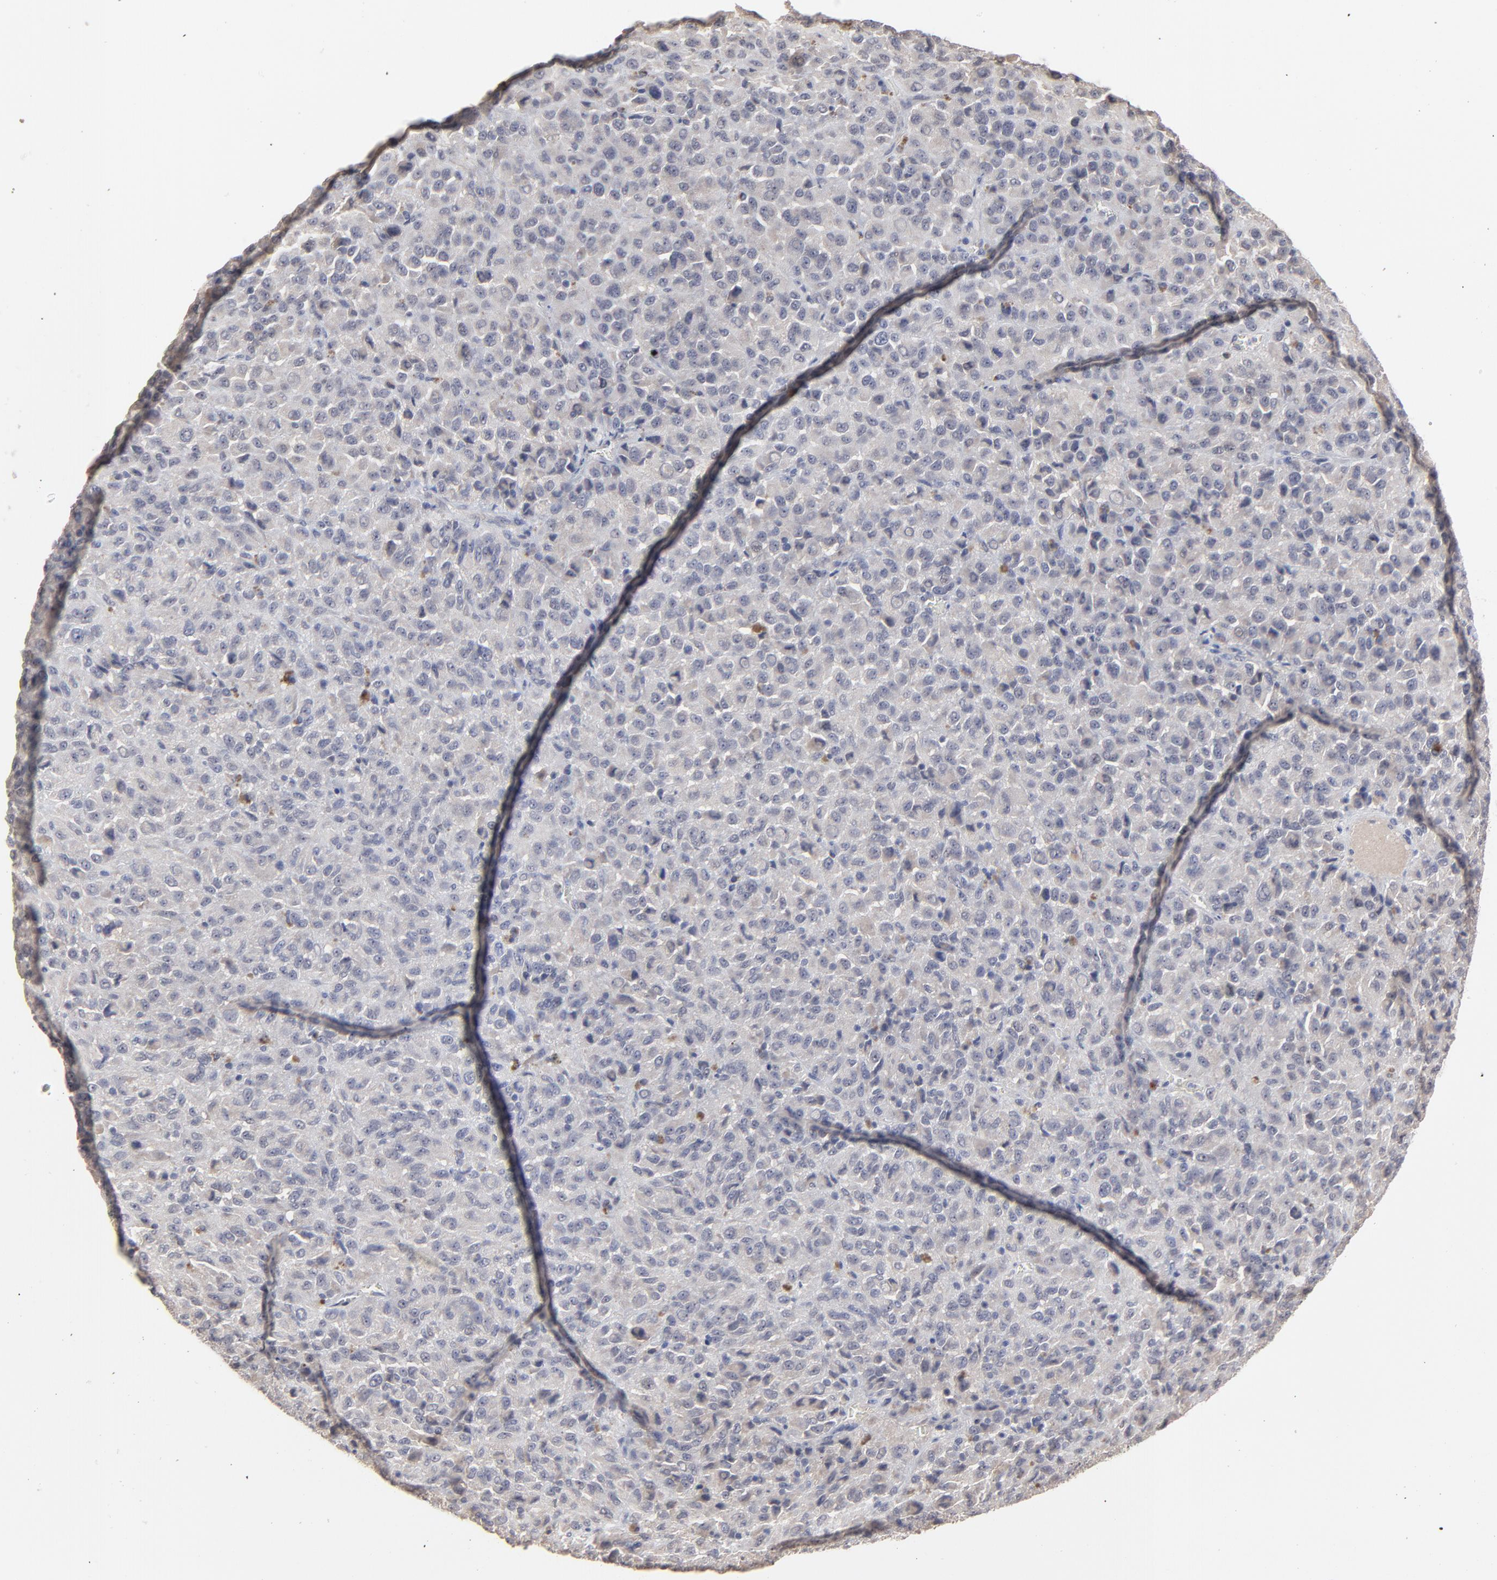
{"staining": {"intensity": "weak", "quantity": ">75%", "location": "cytoplasmic/membranous"}, "tissue": "melanoma", "cell_type": "Tumor cells", "image_type": "cancer", "snomed": [{"axis": "morphology", "description": "Malignant melanoma, Metastatic site"}, {"axis": "topography", "description": "Lung"}], "caption": "High-power microscopy captured an immunohistochemistry (IHC) histopathology image of malignant melanoma (metastatic site), revealing weak cytoplasmic/membranous staining in about >75% of tumor cells.", "gene": "FAM199X", "patient": {"sex": "male", "age": 64}}